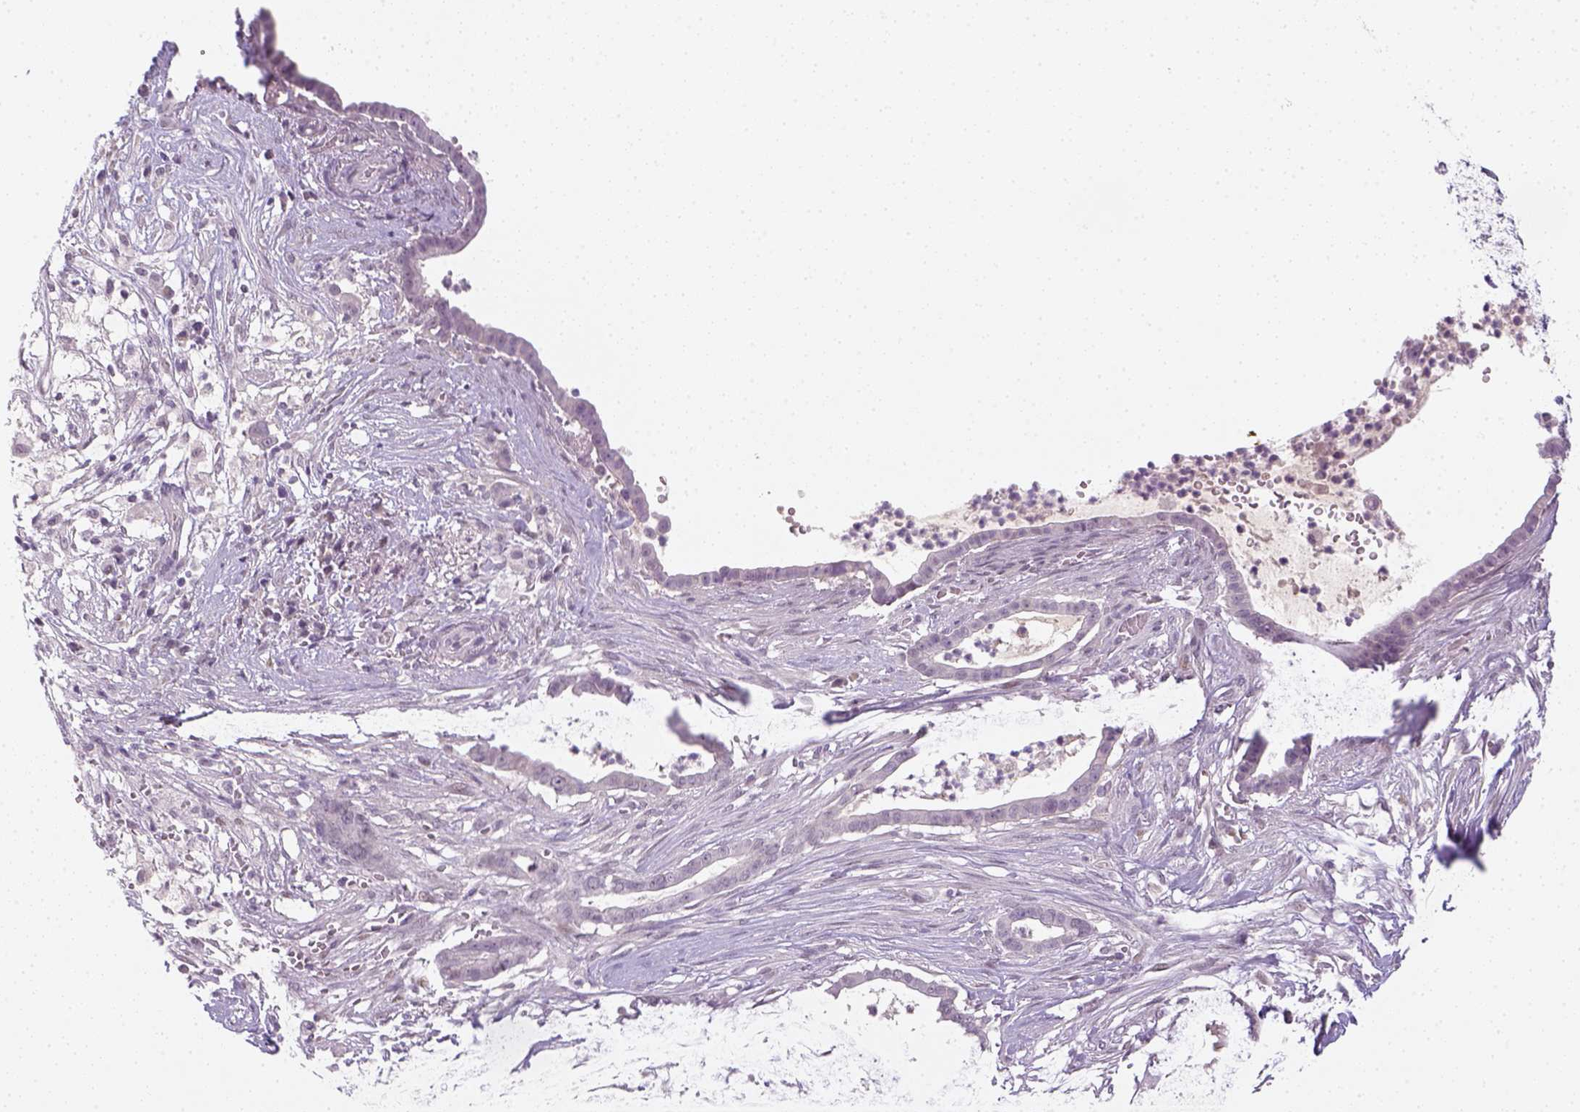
{"staining": {"intensity": "negative", "quantity": "none", "location": "none"}, "tissue": "pancreatic cancer", "cell_type": "Tumor cells", "image_type": "cancer", "snomed": [{"axis": "morphology", "description": "Adenocarcinoma, NOS"}, {"axis": "topography", "description": "Pancreas"}], "caption": "Immunohistochemistry (IHC) photomicrograph of neoplastic tissue: pancreatic cancer (adenocarcinoma) stained with DAB (3,3'-diaminobenzidine) reveals no significant protein positivity in tumor cells. The staining was performed using DAB to visualize the protein expression in brown, while the nuclei were stained in blue with hematoxylin (Magnification: 20x).", "gene": "MAGEB3", "patient": {"sex": "male", "age": 61}}